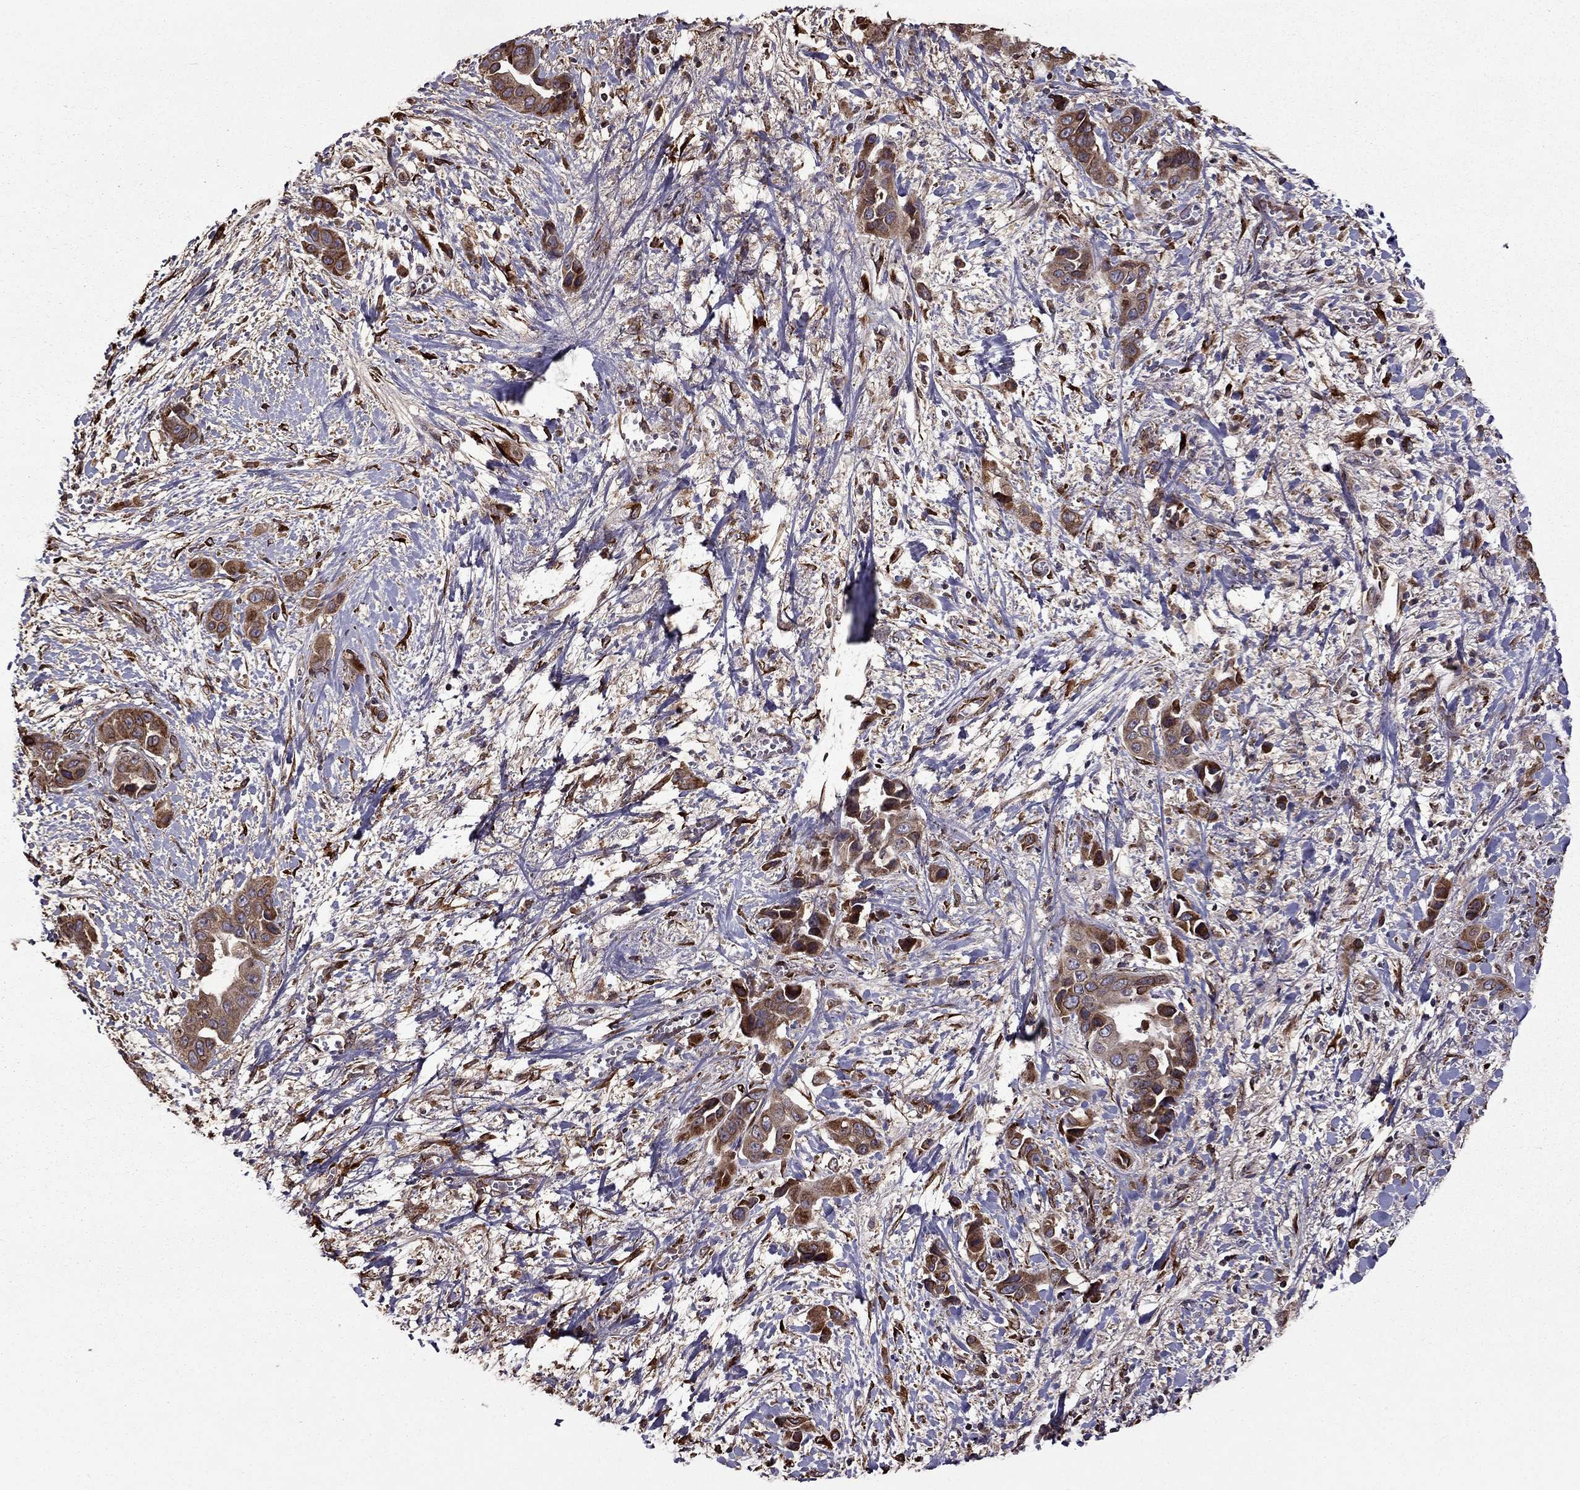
{"staining": {"intensity": "moderate", "quantity": ">75%", "location": "cytoplasmic/membranous"}, "tissue": "liver cancer", "cell_type": "Tumor cells", "image_type": "cancer", "snomed": [{"axis": "morphology", "description": "Cholangiocarcinoma"}, {"axis": "topography", "description": "Liver"}], "caption": "DAB (3,3'-diaminobenzidine) immunohistochemical staining of cholangiocarcinoma (liver) displays moderate cytoplasmic/membranous protein expression in approximately >75% of tumor cells. Immunohistochemistry (ihc) stains the protein in brown and the nuclei are stained blue.", "gene": "IKBIP", "patient": {"sex": "female", "age": 52}}